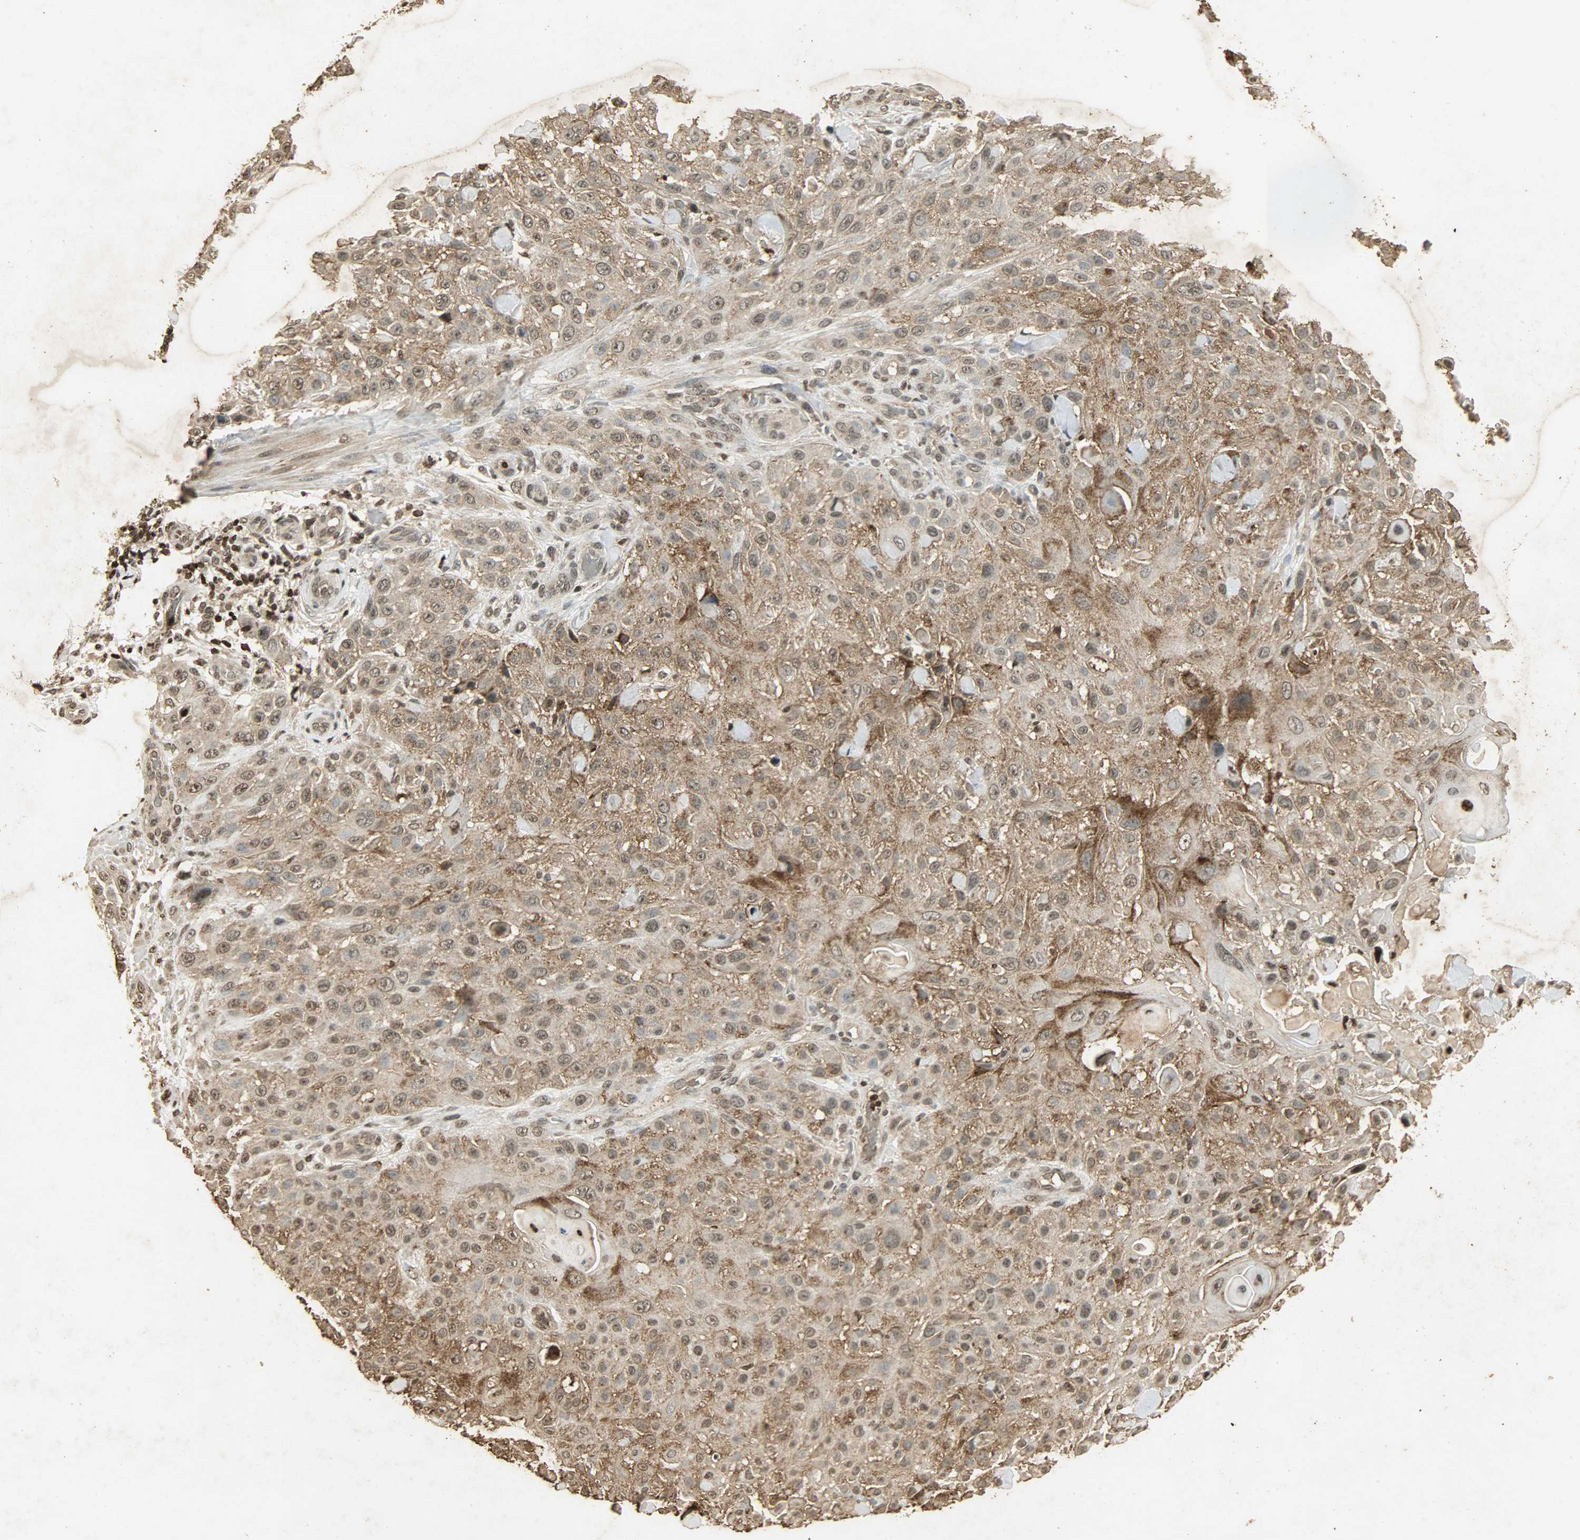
{"staining": {"intensity": "moderate", "quantity": ">75%", "location": "cytoplasmic/membranous,nuclear"}, "tissue": "skin cancer", "cell_type": "Tumor cells", "image_type": "cancer", "snomed": [{"axis": "morphology", "description": "Squamous cell carcinoma, NOS"}, {"axis": "topography", "description": "Skin"}], "caption": "This micrograph displays squamous cell carcinoma (skin) stained with immunohistochemistry (IHC) to label a protein in brown. The cytoplasmic/membranous and nuclear of tumor cells show moderate positivity for the protein. Nuclei are counter-stained blue.", "gene": "PPP3R1", "patient": {"sex": "female", "age": 42}}